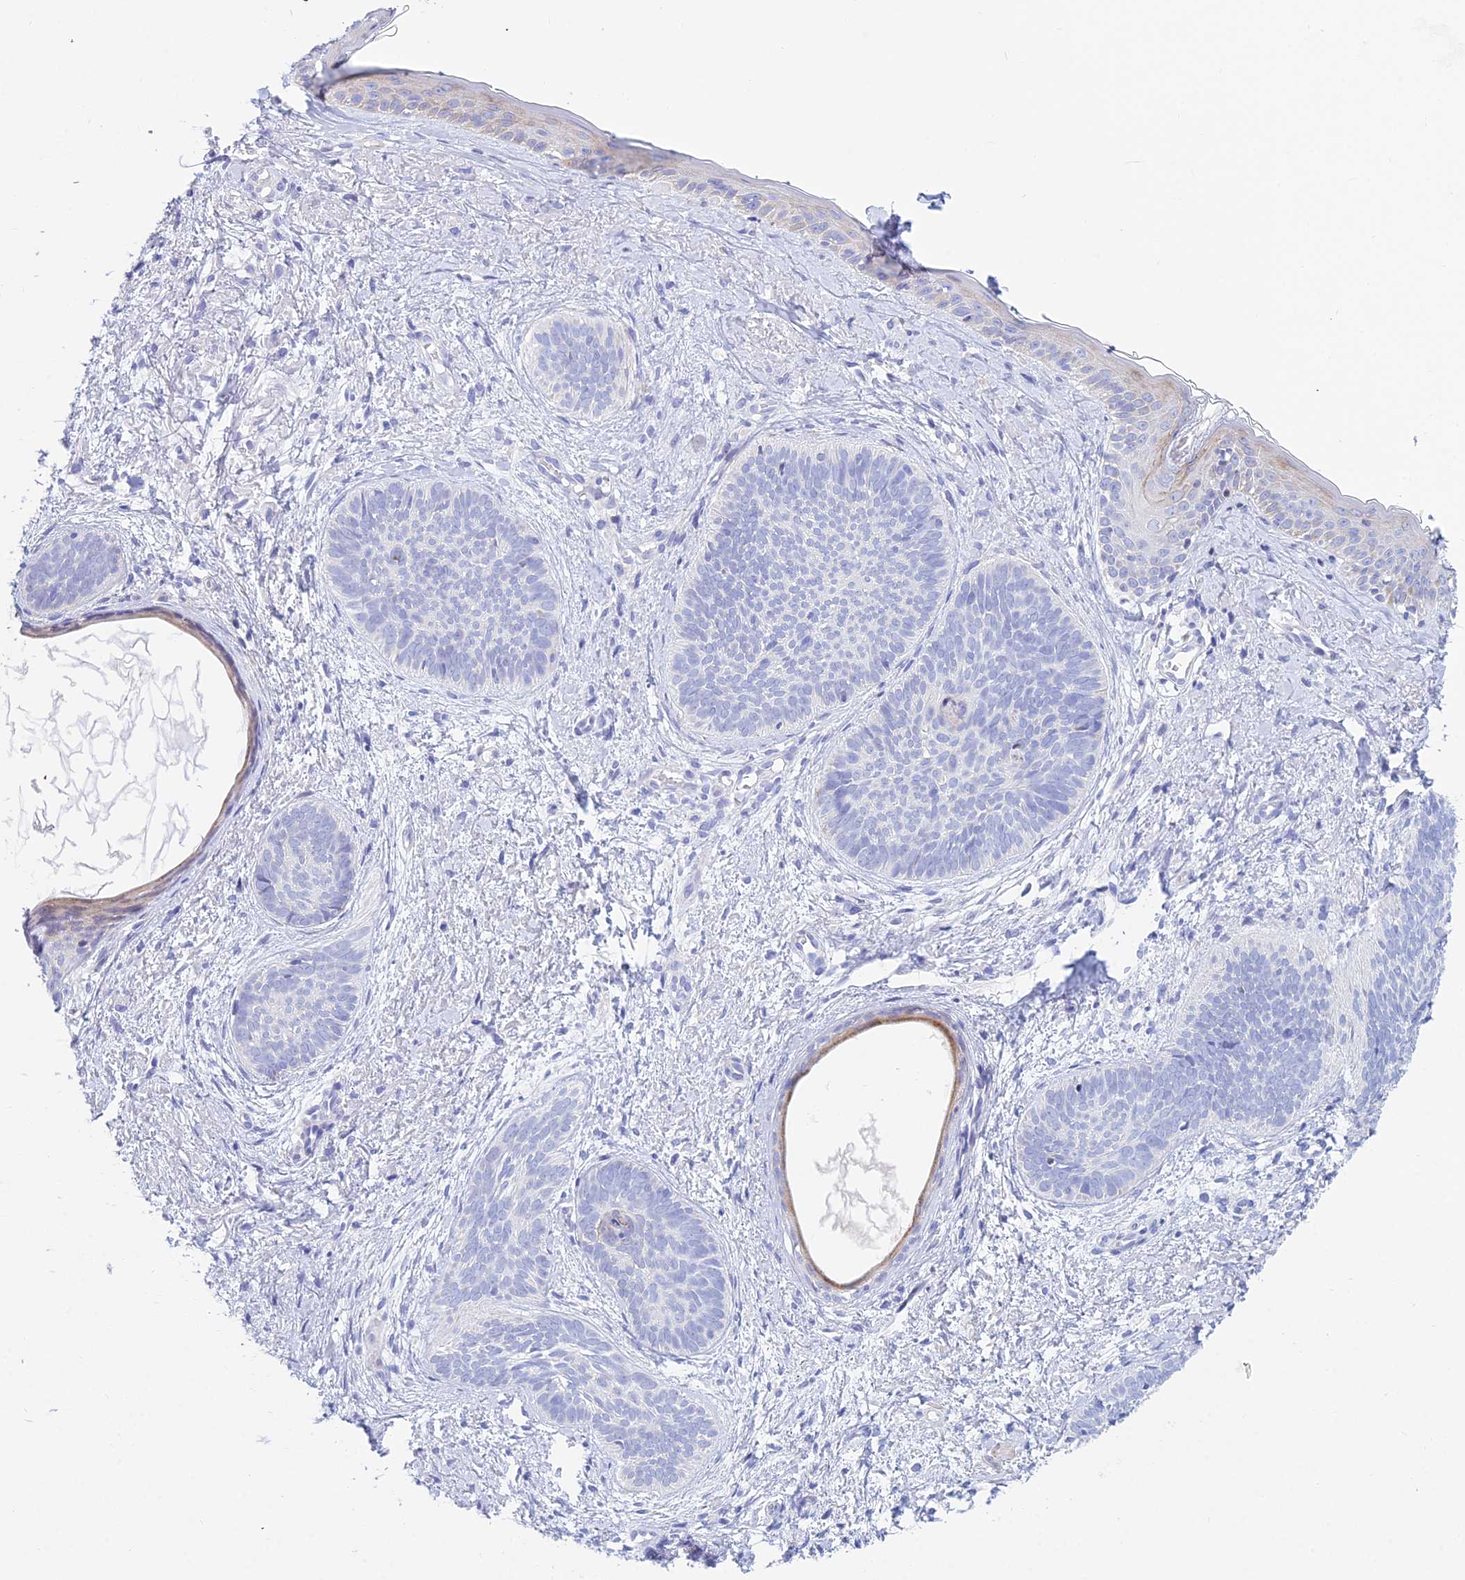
{"staining": {"intensity": "negative", "quantity": "none", "location": "none"}, "tissue": "skin cancer", "cell_type": "Tumor cells", "image_type": "cancer", "snomed": [{"axis": "morphology", "description": "Basal cell carcinoma"}, {"axis": "topography", "description": "Skin"}], "caption": "A histopathology image of skin basal cell carcinoma stained for a protein displays no brown staining in tumor cells.", "gene": "PRR13", "patient": {"sex": "female", "age": 81}}